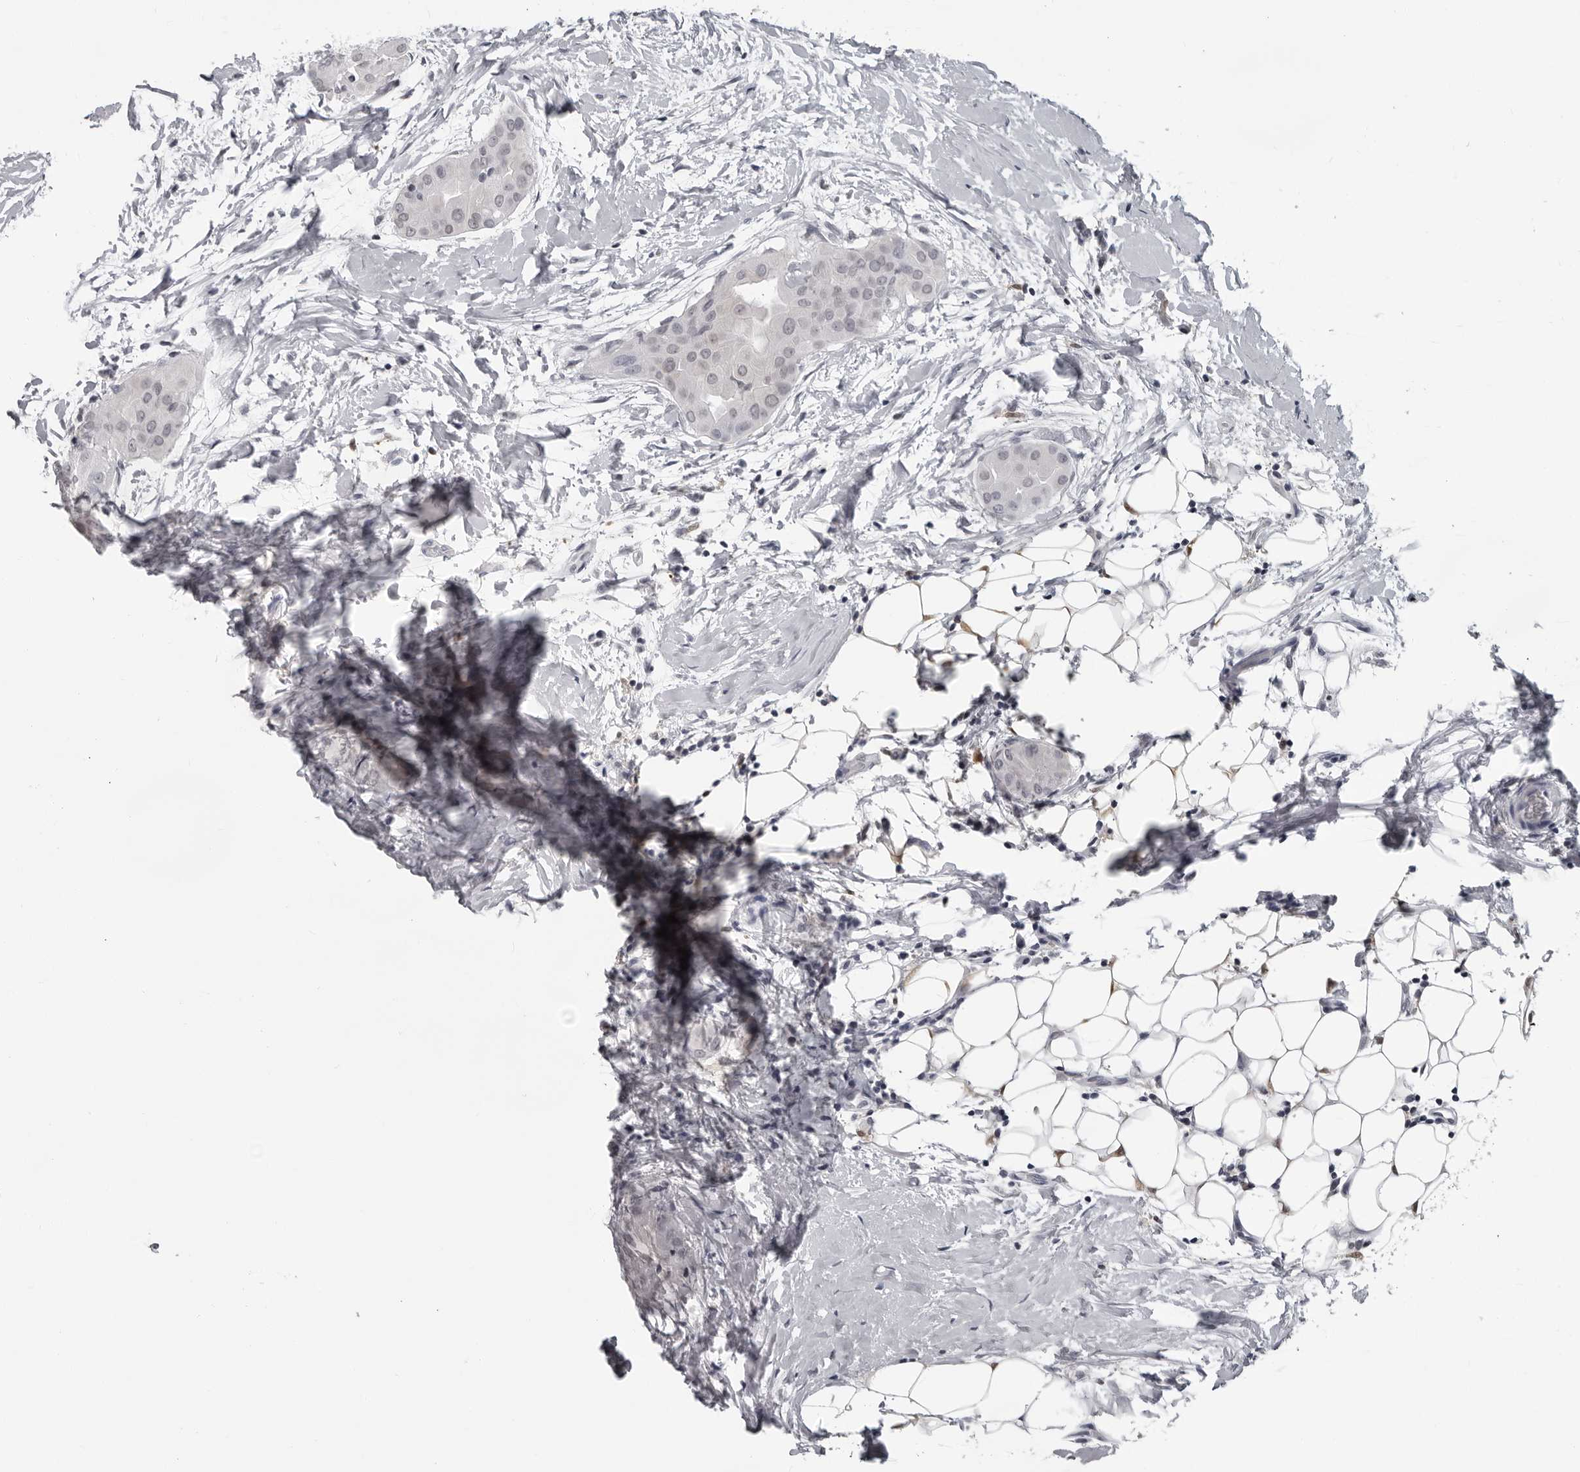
{"staining": {"intensity": "negative", "quantity": "none", "location": "none"}, "tissue": "thyroid cancer", "cell_type": "Tumor cells", "image_type": "cancer", "snomed": [{"axis": "morphology", "description": "Papillary adenocarcinoma, NOS"}, {"axis": "topography", "description": "Thyroid gland"}], "caption": "Immunohistochemical staining of thyroid cancer displays no significant staining in tumor cells.", "gene": "LZIC", "patient": {"sex": "male", "age": 33}}